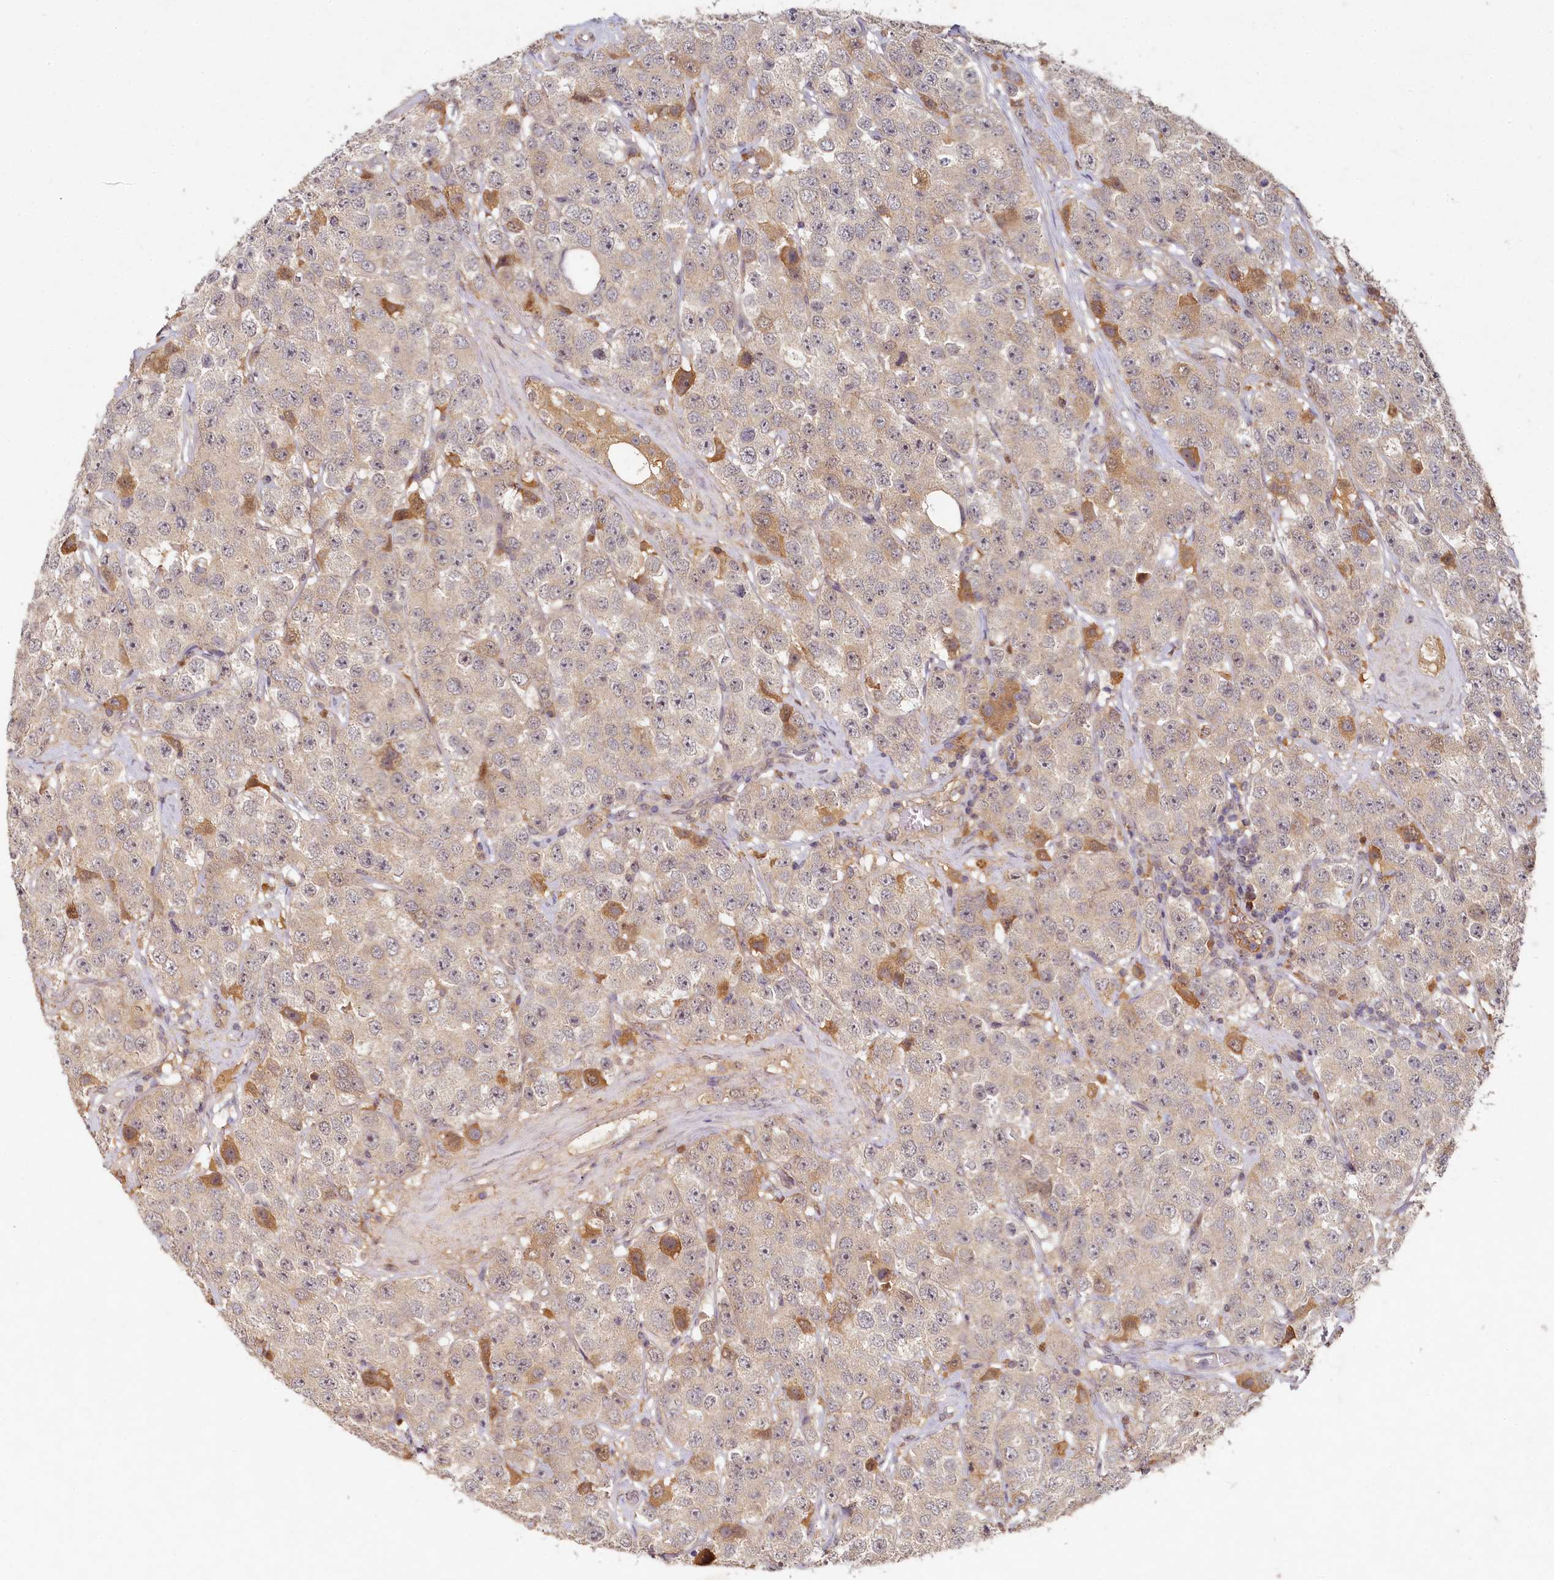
{"staining": {"intensity": "moderate", "quantity": "<25%", "location": "cytoplasmic/membranous"}, "tissue": "testis cancer", "cell_type": "Tumor cells", "image_type": "cancer", "snomed": [{"axis": "morphology", "description": "Seminoma, NOS"}, {"axis": "topography", "description": "Testis"}], "caption": "Testis cancer stained with a protein marker displays moderate staining in tumor cells.", "gene": "HERC3", "patient": {"sex": "male", "age": 28}}